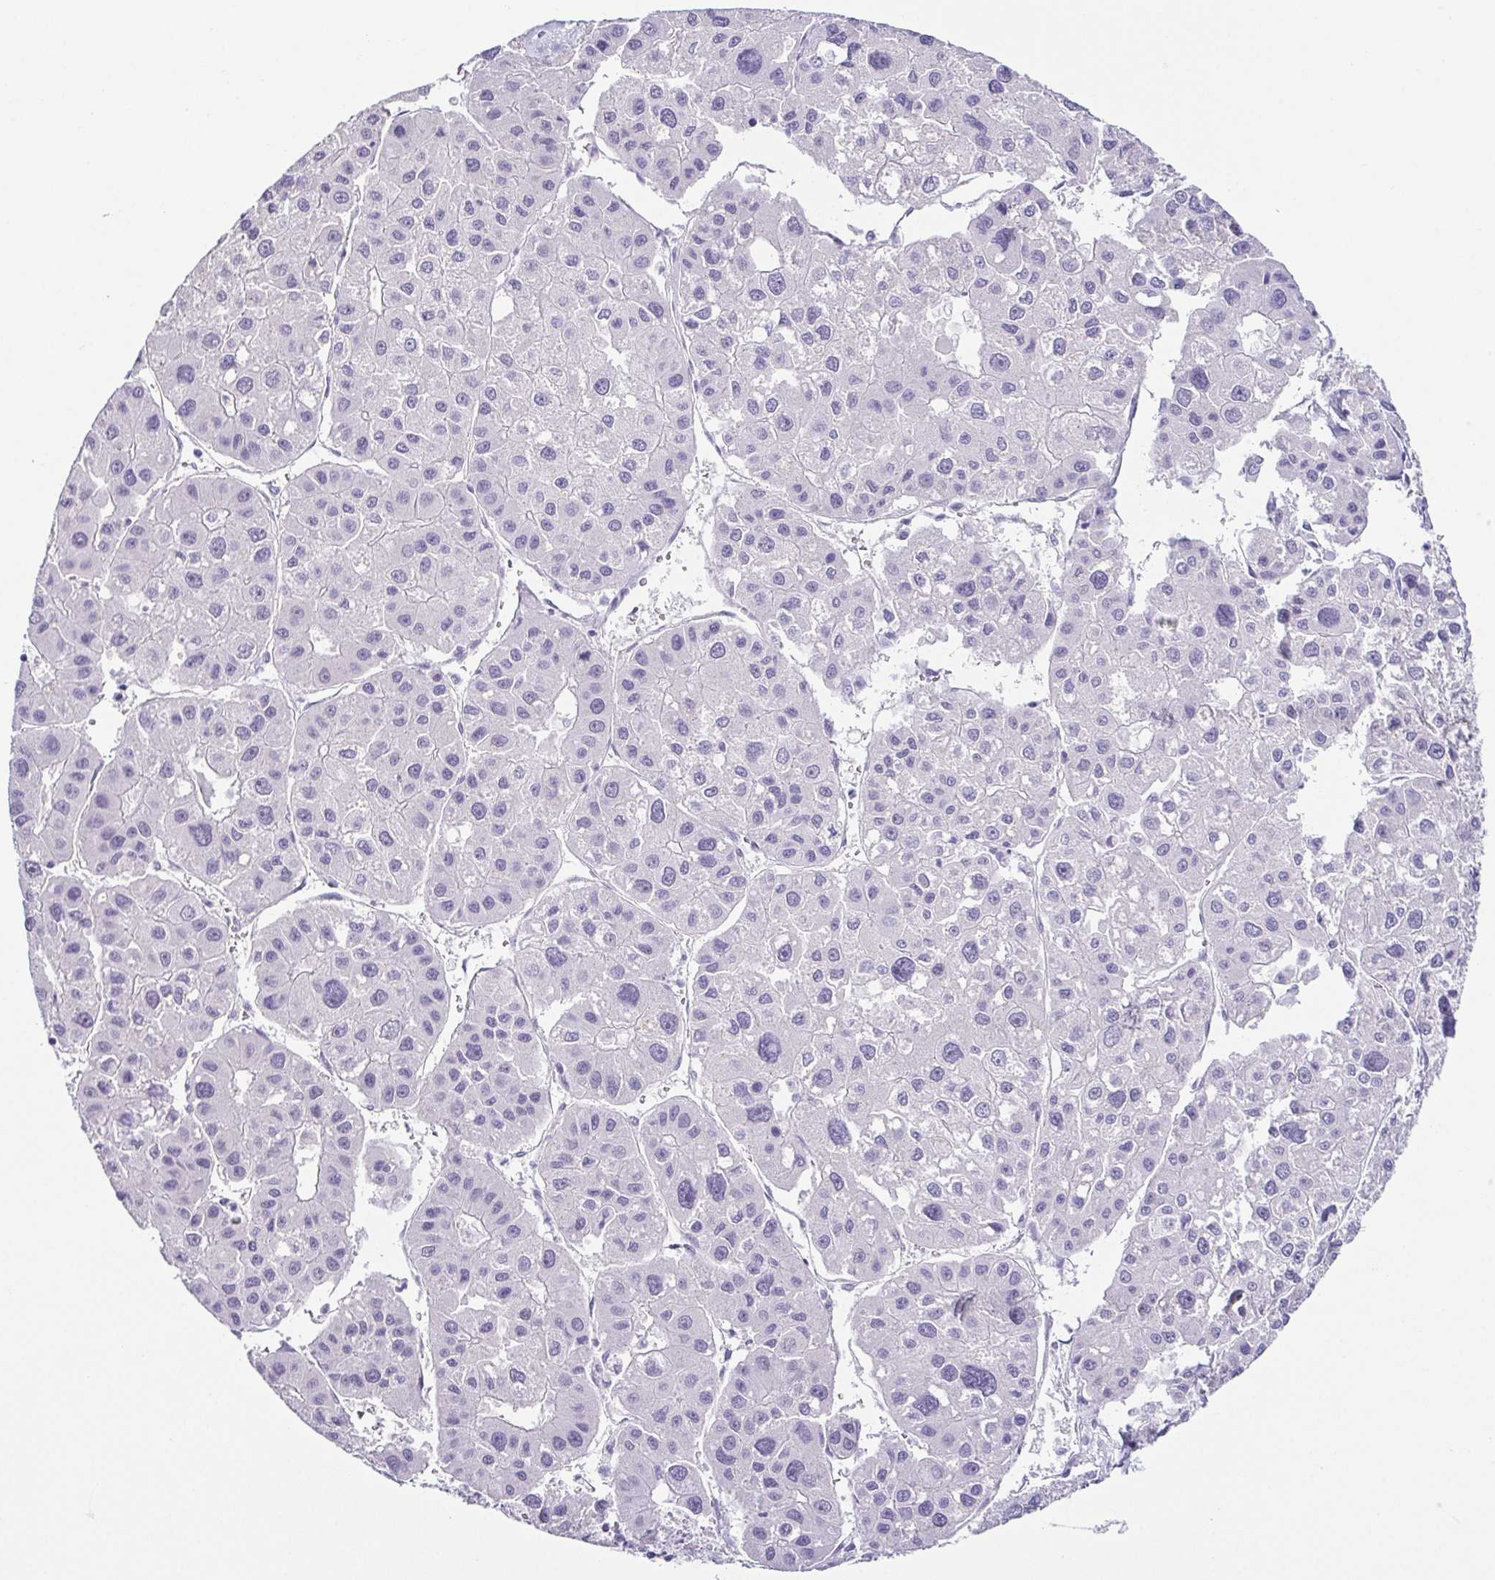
{"staining": {"intensity": "negative", "quantity": "none", "location": "none"}, "tissue": "liver cancer", "cell_type": "Tumor cells", "image_type": "cancer", "snomed": [{"axis": "morphology", "description": "Carcinoma, Hepatocellular, NOS"}, {"axis": "topography", "description": "Liver"}], "caption": "This is an immunohistochemistry micrograph of human liver hepatocellular carcinoma. There is no positivity in tumor cells.", "gene": "TCF3", "patient": {"sex": "male", "age": 73}}